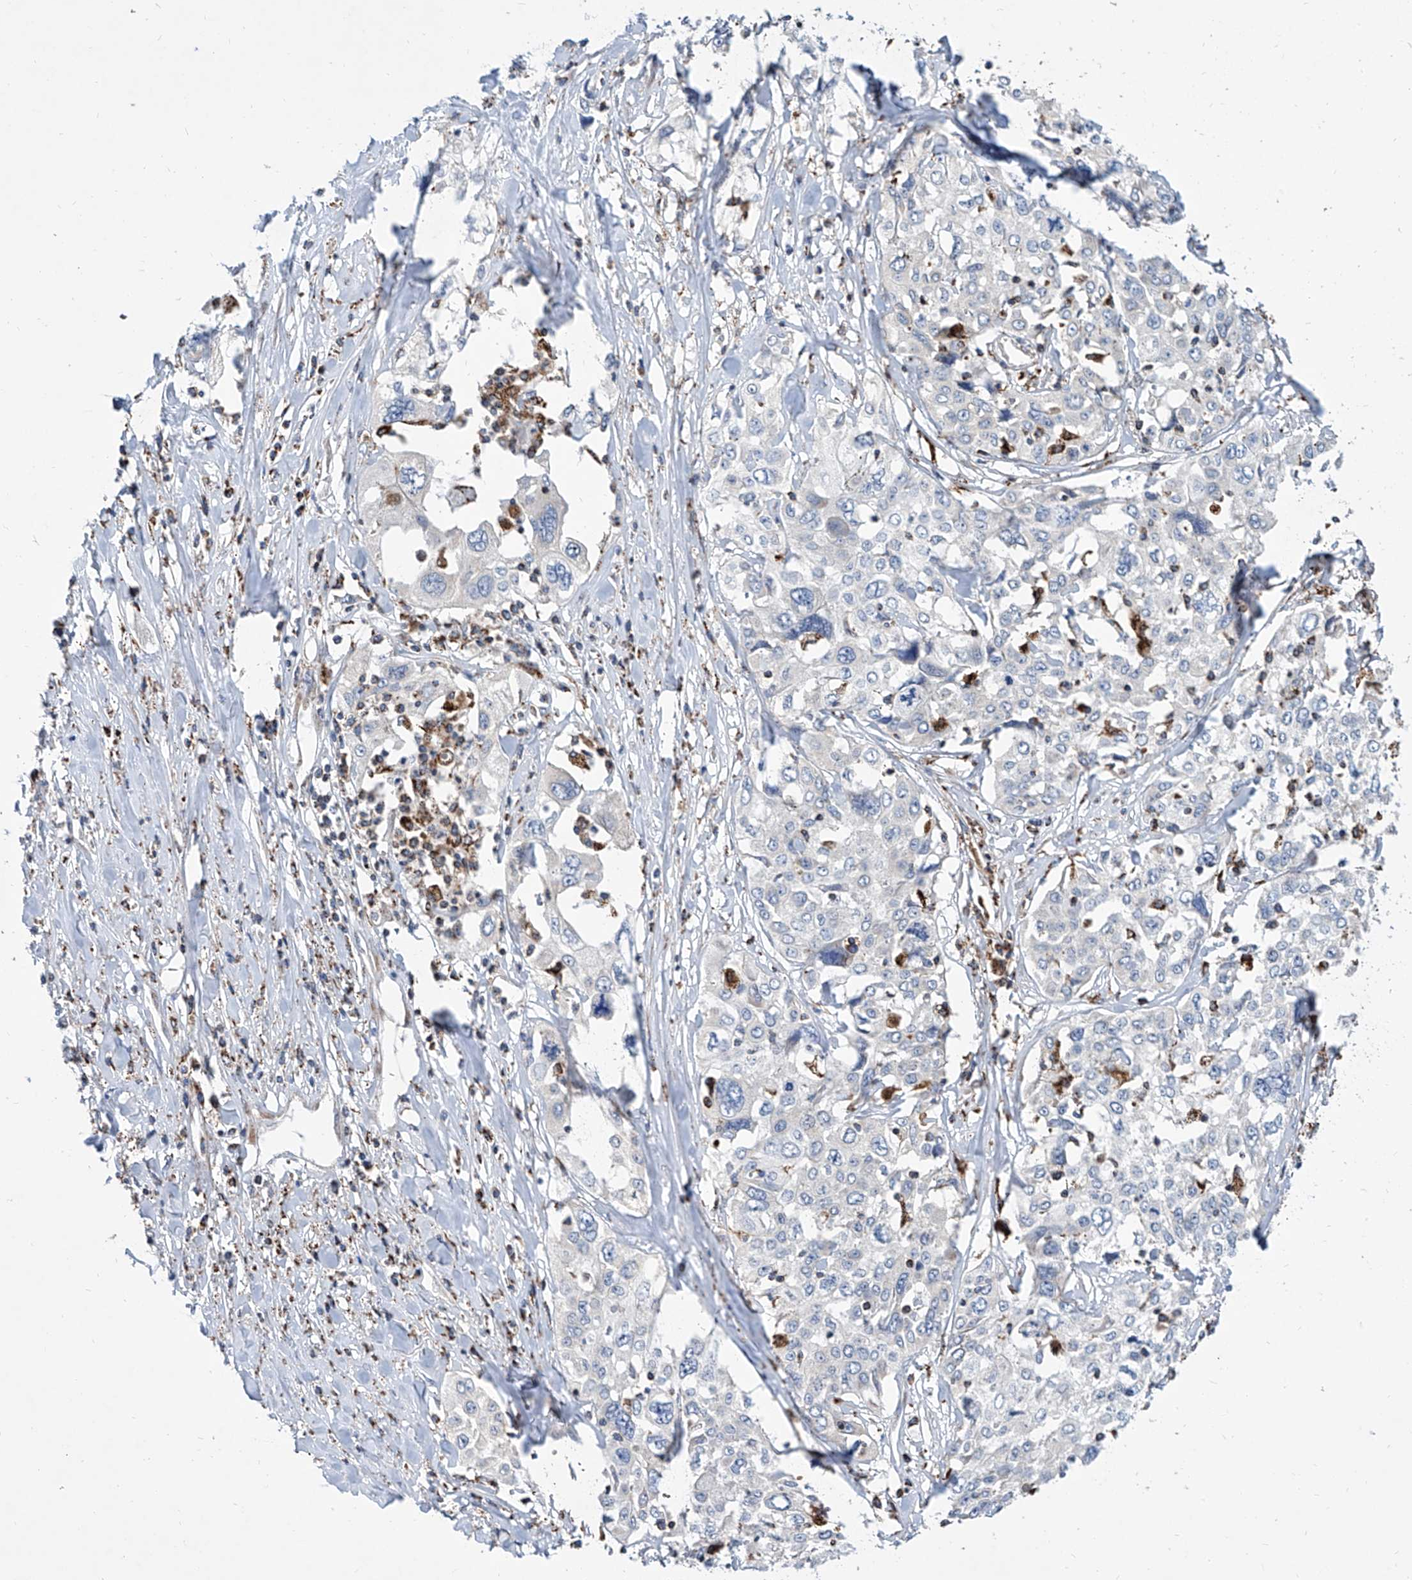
{"staining": {"intensity": "negative", "quantity": "none", "location": "none"}, "tissue": "cervical cancer", "cell_type": "Tumor cells", "image_type": "cancer", "snomed": [{"axis": "morphology", "description": "Squamous cell carcinoma, NOS"}, {"axis": "topography", "description": "Cervix"}], "caption": "Human cervical cancer (squamous cell carcinoma) stained for a protein using IHC demonstrates no expression in tumor cells.", "gene": "CPNE5", "patient": {"sex": "female", "age": 31}}